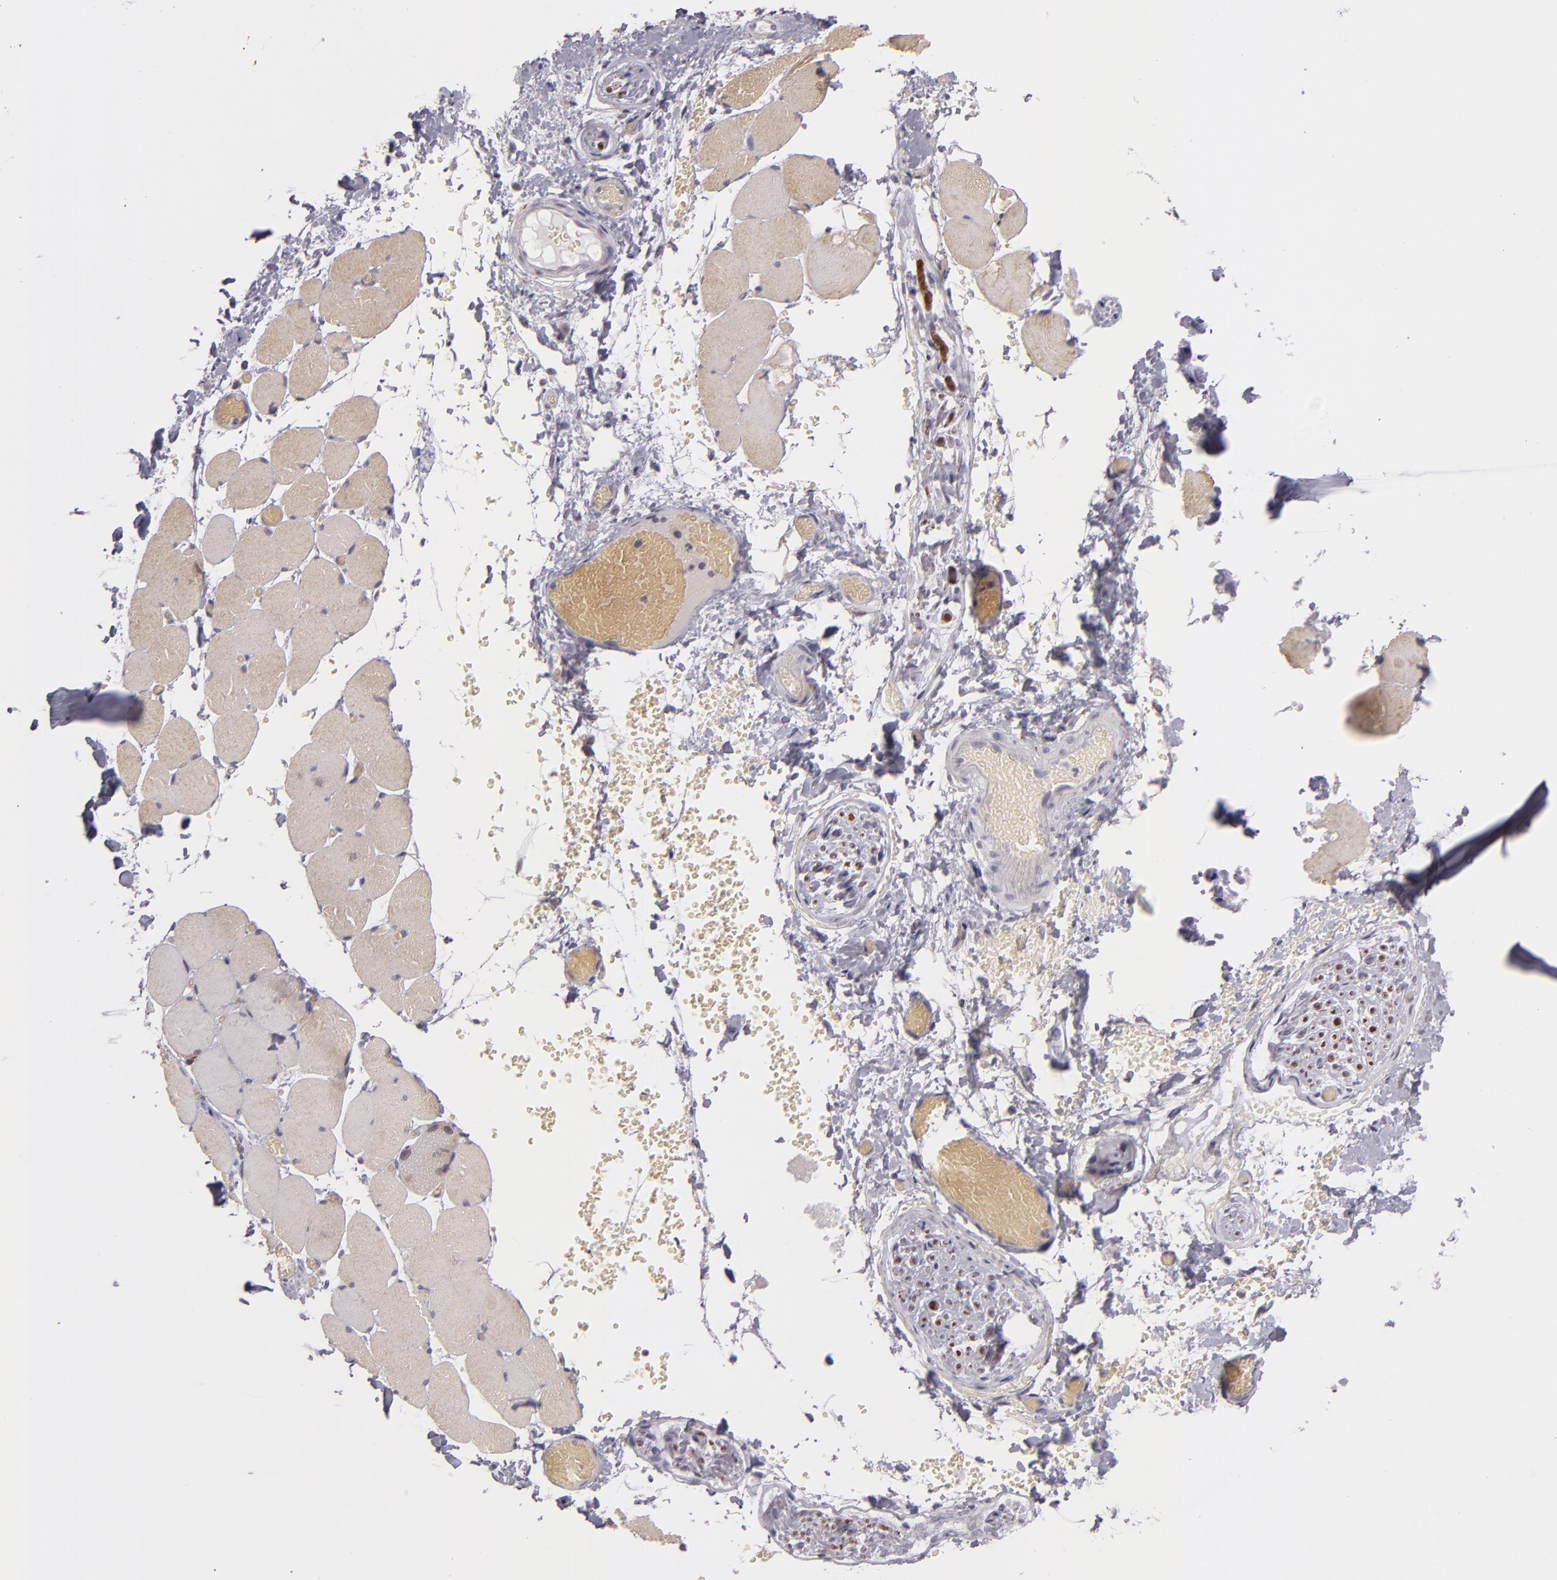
{"staining": {"intensity": "weak", "quantity": "25%-75%", "location": "cytoplasmic/membranous"}, "tissue": "skeletal muscle", "cell_type": "Myocytes", "image_type": "normal", "snomed": [{"axis": "morphology", "description": "Normal tissue, NOS"}, {"axis": "topography", "description": "Skeletal muscle"}, {"axis": "topography", "description": "Soft tissue"}], "caption": "Human skeletal muscle stained for a protein (brown) demonstrates weak cytoplasmic/membranous positive expression in approximately 25%-75% of myocytes.", "gene": "SNCB", "patient": {"sex": "female", "age": 58}}